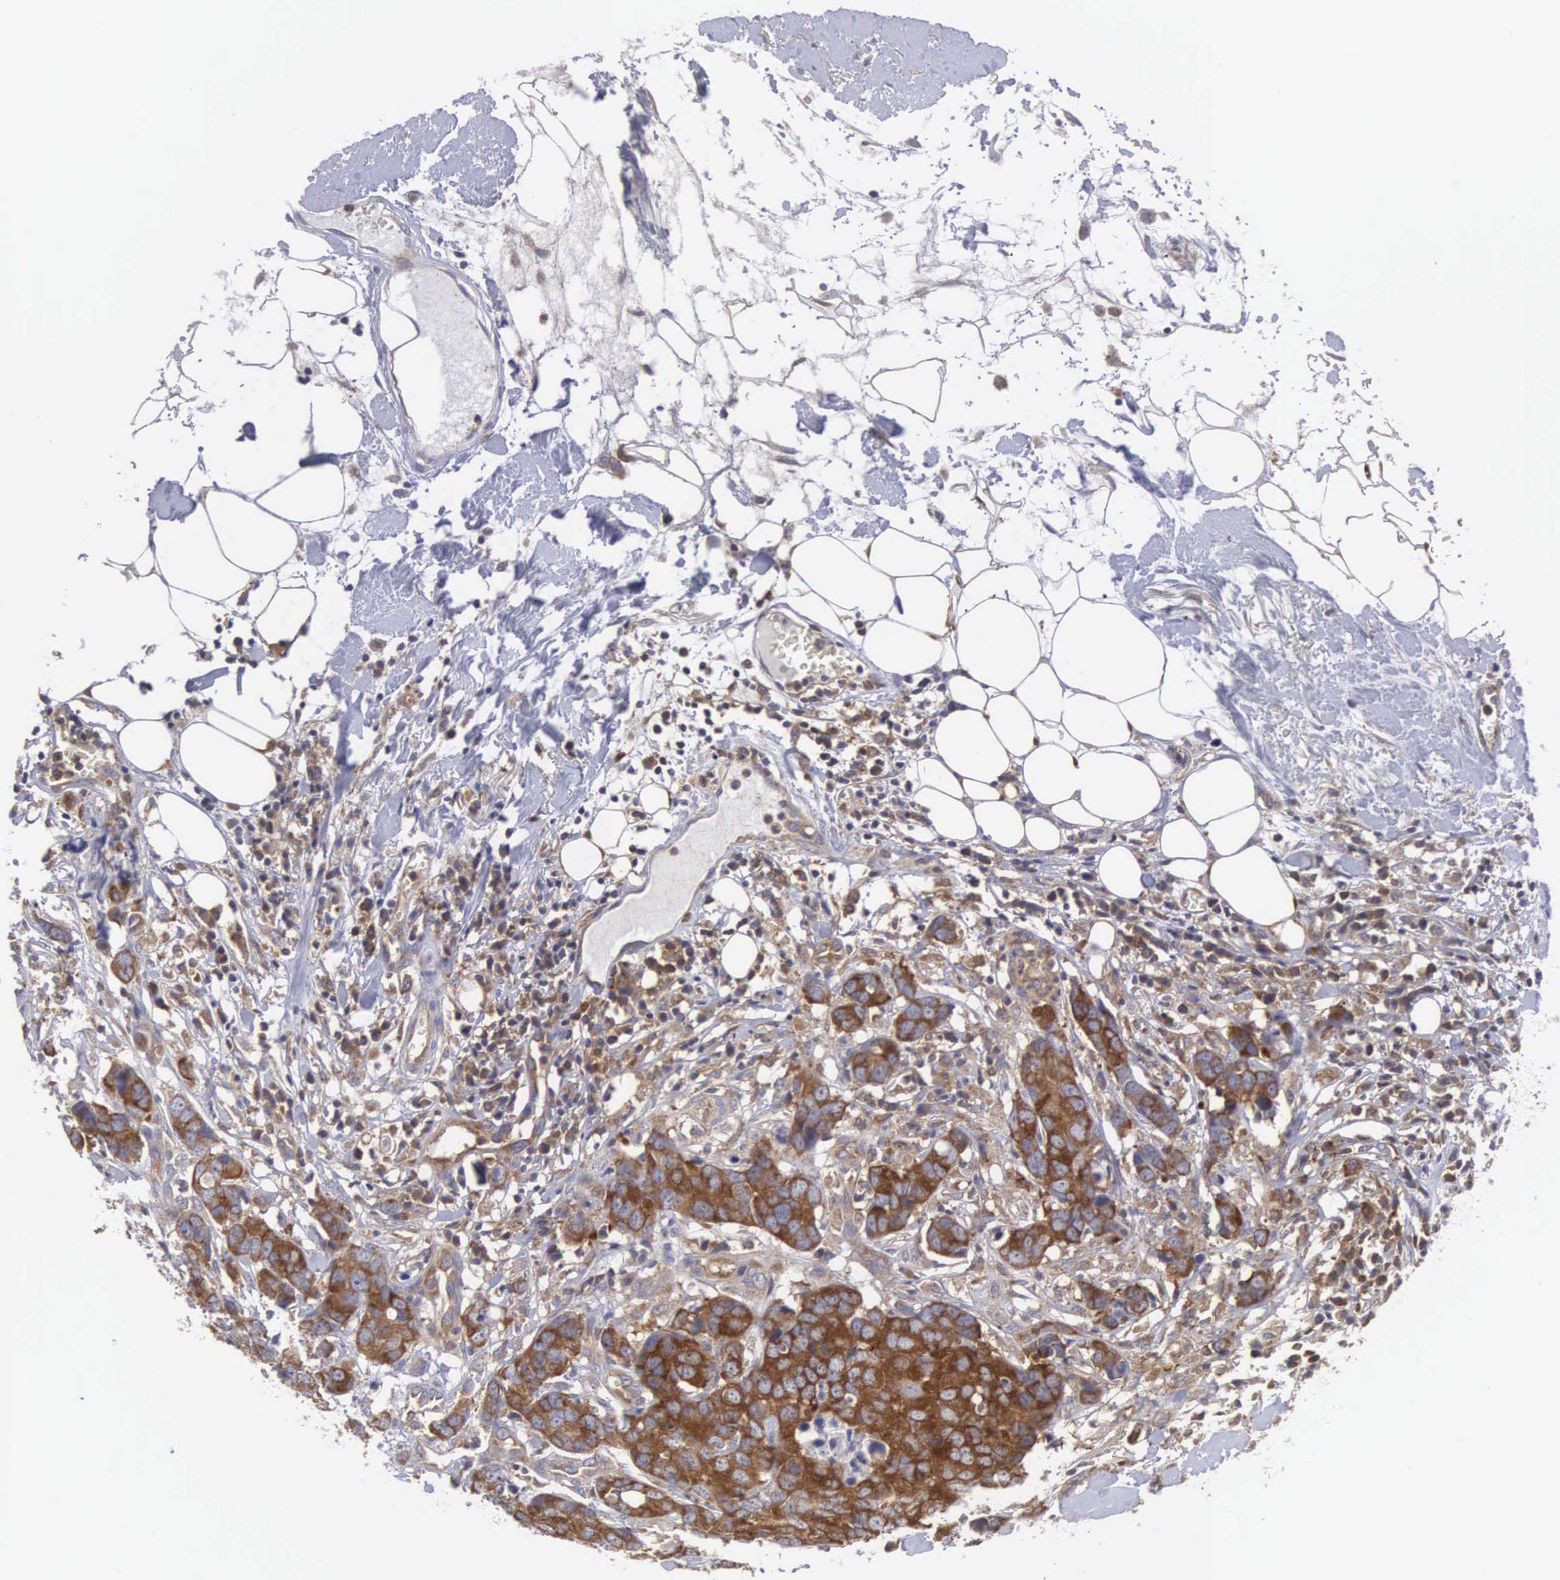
{"staining": {"intensity": "moderate", "quantity": ">75%", "location": "cytoplasmic/membranous"}, "tissue": "breast cancer", "cell_type": "Tumor cells", "image_type": "cancer", "snomed": [{"axis": "morphology", "description": "Duct carcinoma"}, {"axis": "topography", "description": "Breast"}], "caption": "Breast invasive ductal carcinoma tissue reveals moderate cytoplasmic/membranous expression in about >75% of tumor cells, visualized by immunohistochemistry.", "gene": "GRIPAP1", "patient": {"sex": "female", "age": 91}}